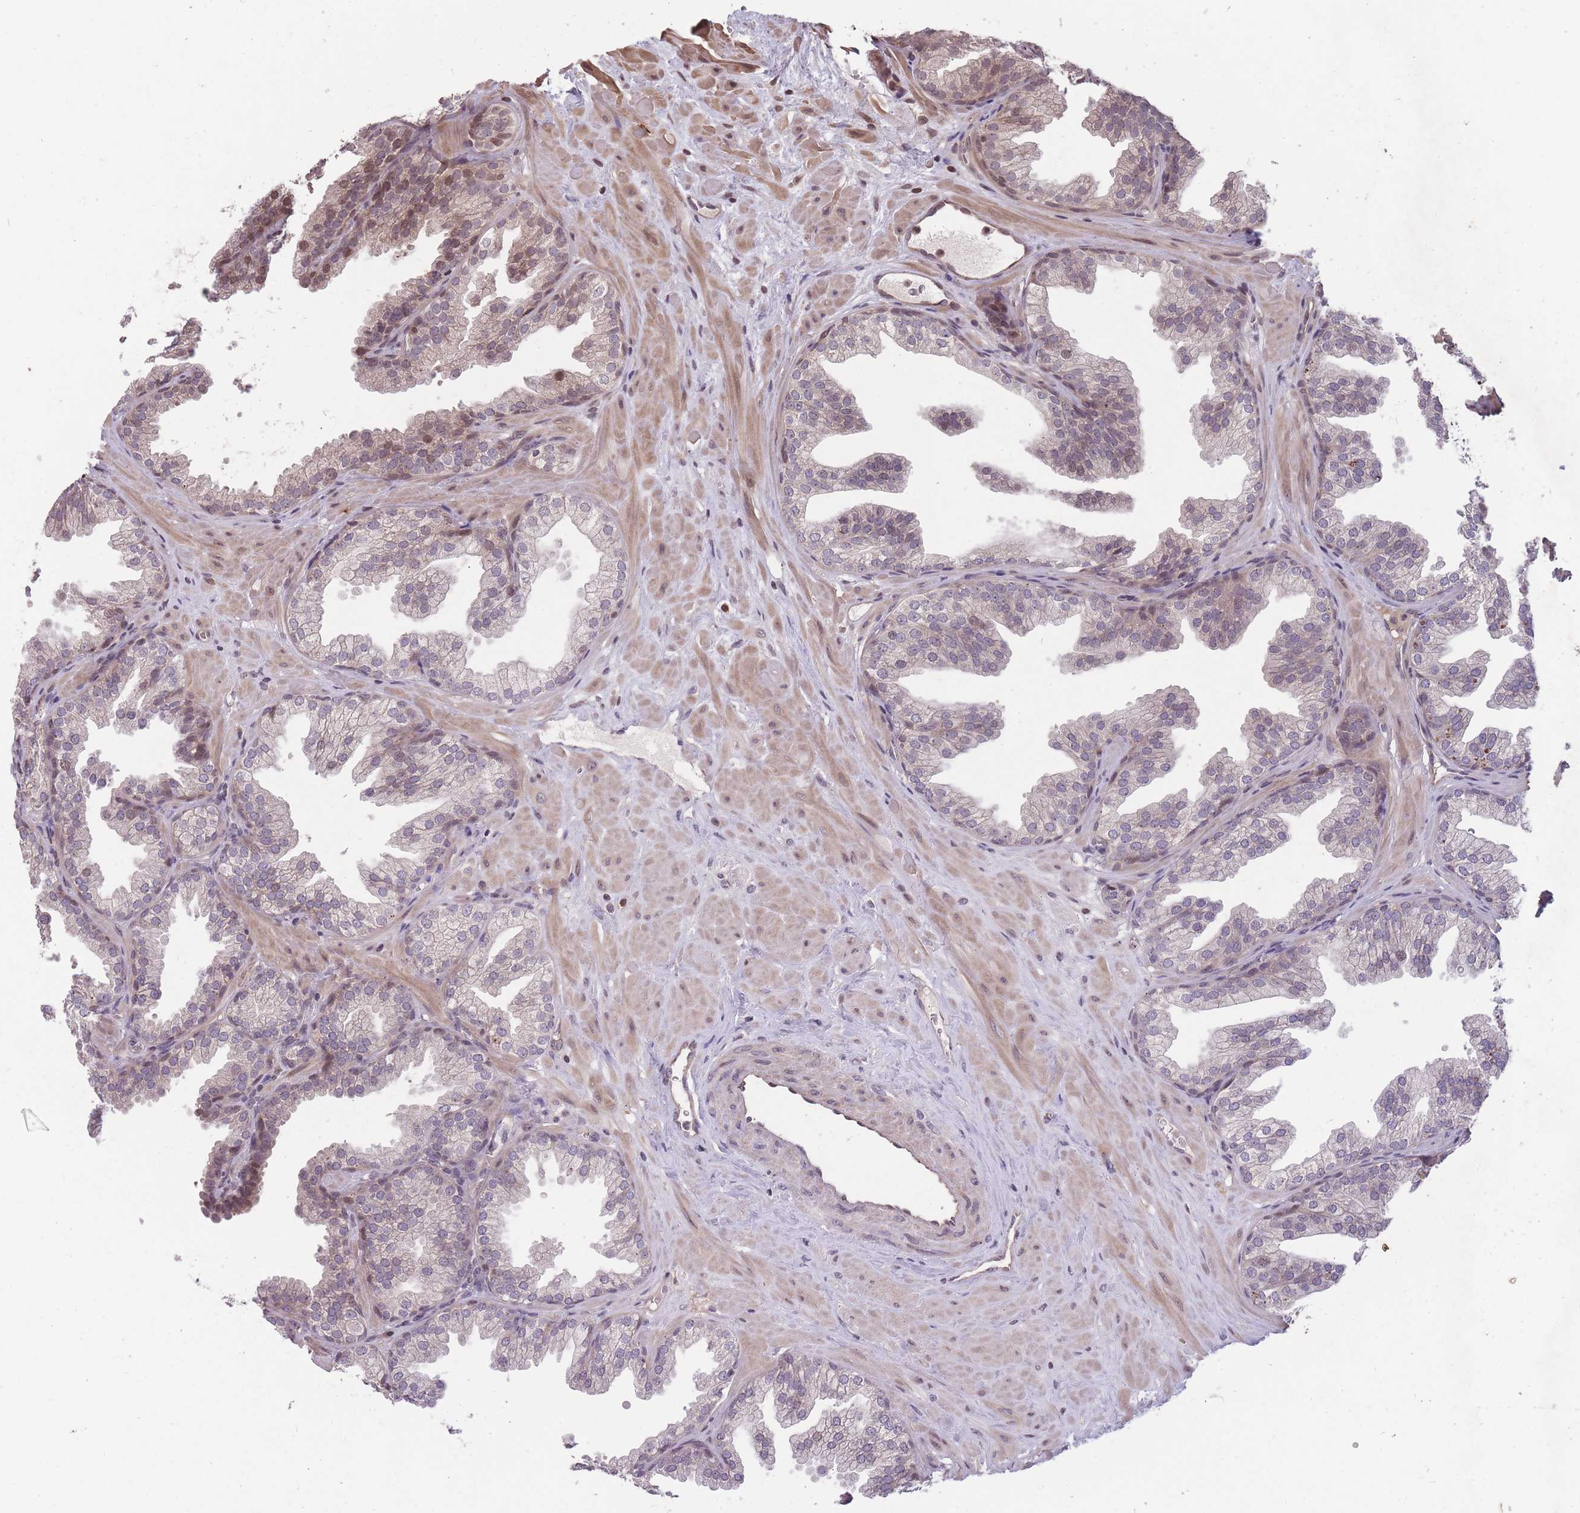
{"staining": {"intensity": "moderate", "quantity": "<25%", "location": "nuclear"}, "tissue": "prostate", "cell_type": "Glandular cells", "image_type": "normal", "snomed": [{"axis": "morphology", "description": "Normal tissue, NOS"}, {"axis": "topography", "description": "Prostate"}], "caption": "An IHC micrograph of benign tissue is shown. Protein staining in brown shows moderate nuclear positivity in prostate within glandular cells. (DAB = brown stain, brightfield microscopy at high magnification).", "gene": "GGT5", "patient": {"sex": "male", "age": 37}}